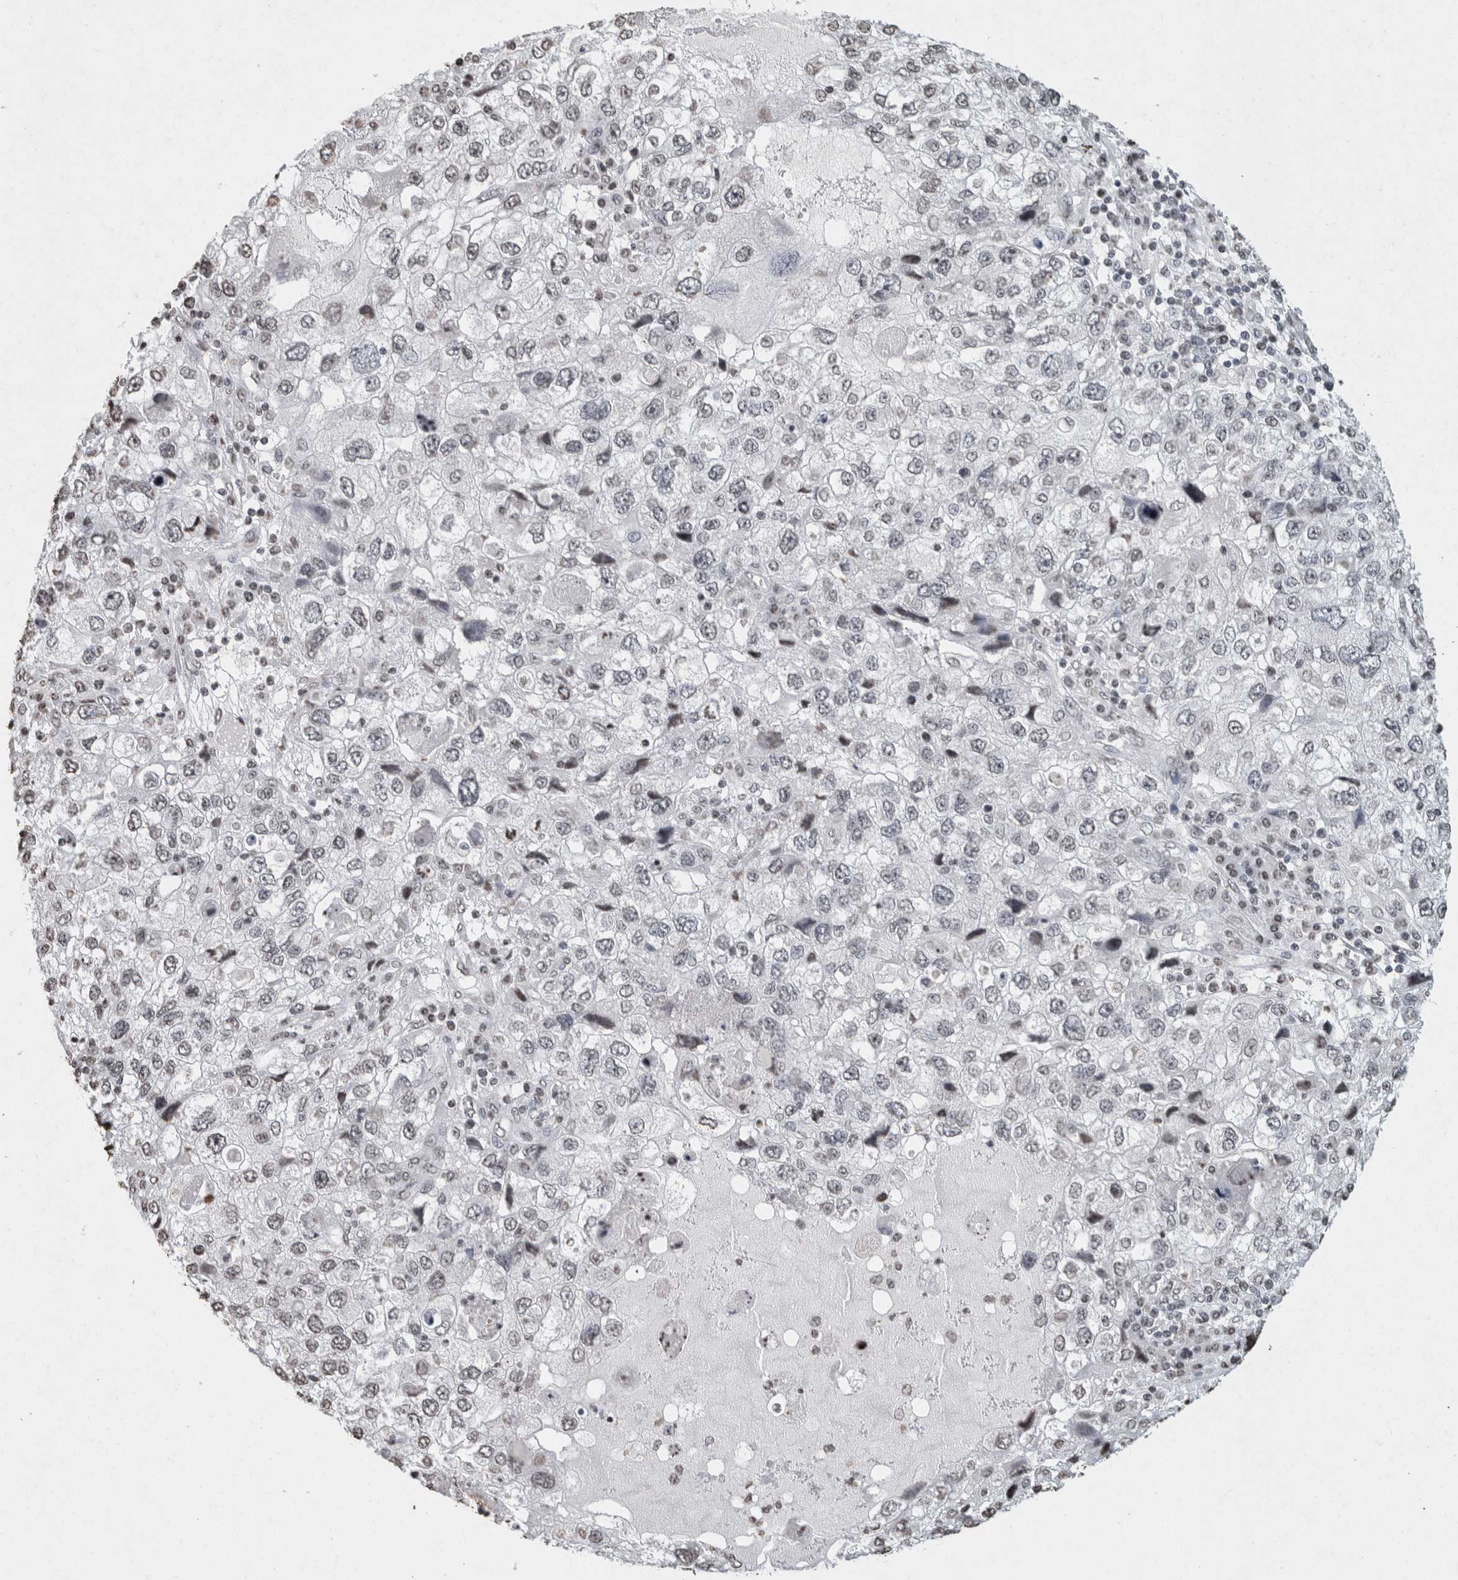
{"staining": {"intensity": "negative", "quantity": "none", "location": "none"}, "tissue": "endometrial cancer", "cell_type": "Tumor cells", "image_type": "cancer", "snomed": [{"axis": "morphology", "description": "Adenocarcinoma, NOS"}, {"axis": "topography", "description": "Endometrium"}], "caption": "A histopathology image of human endometrial cancer (adenocarcinoma) is negative for staining in tumor cells.", "gene": "CNTN1", "patient": {"sex": "female", "age": 49}}